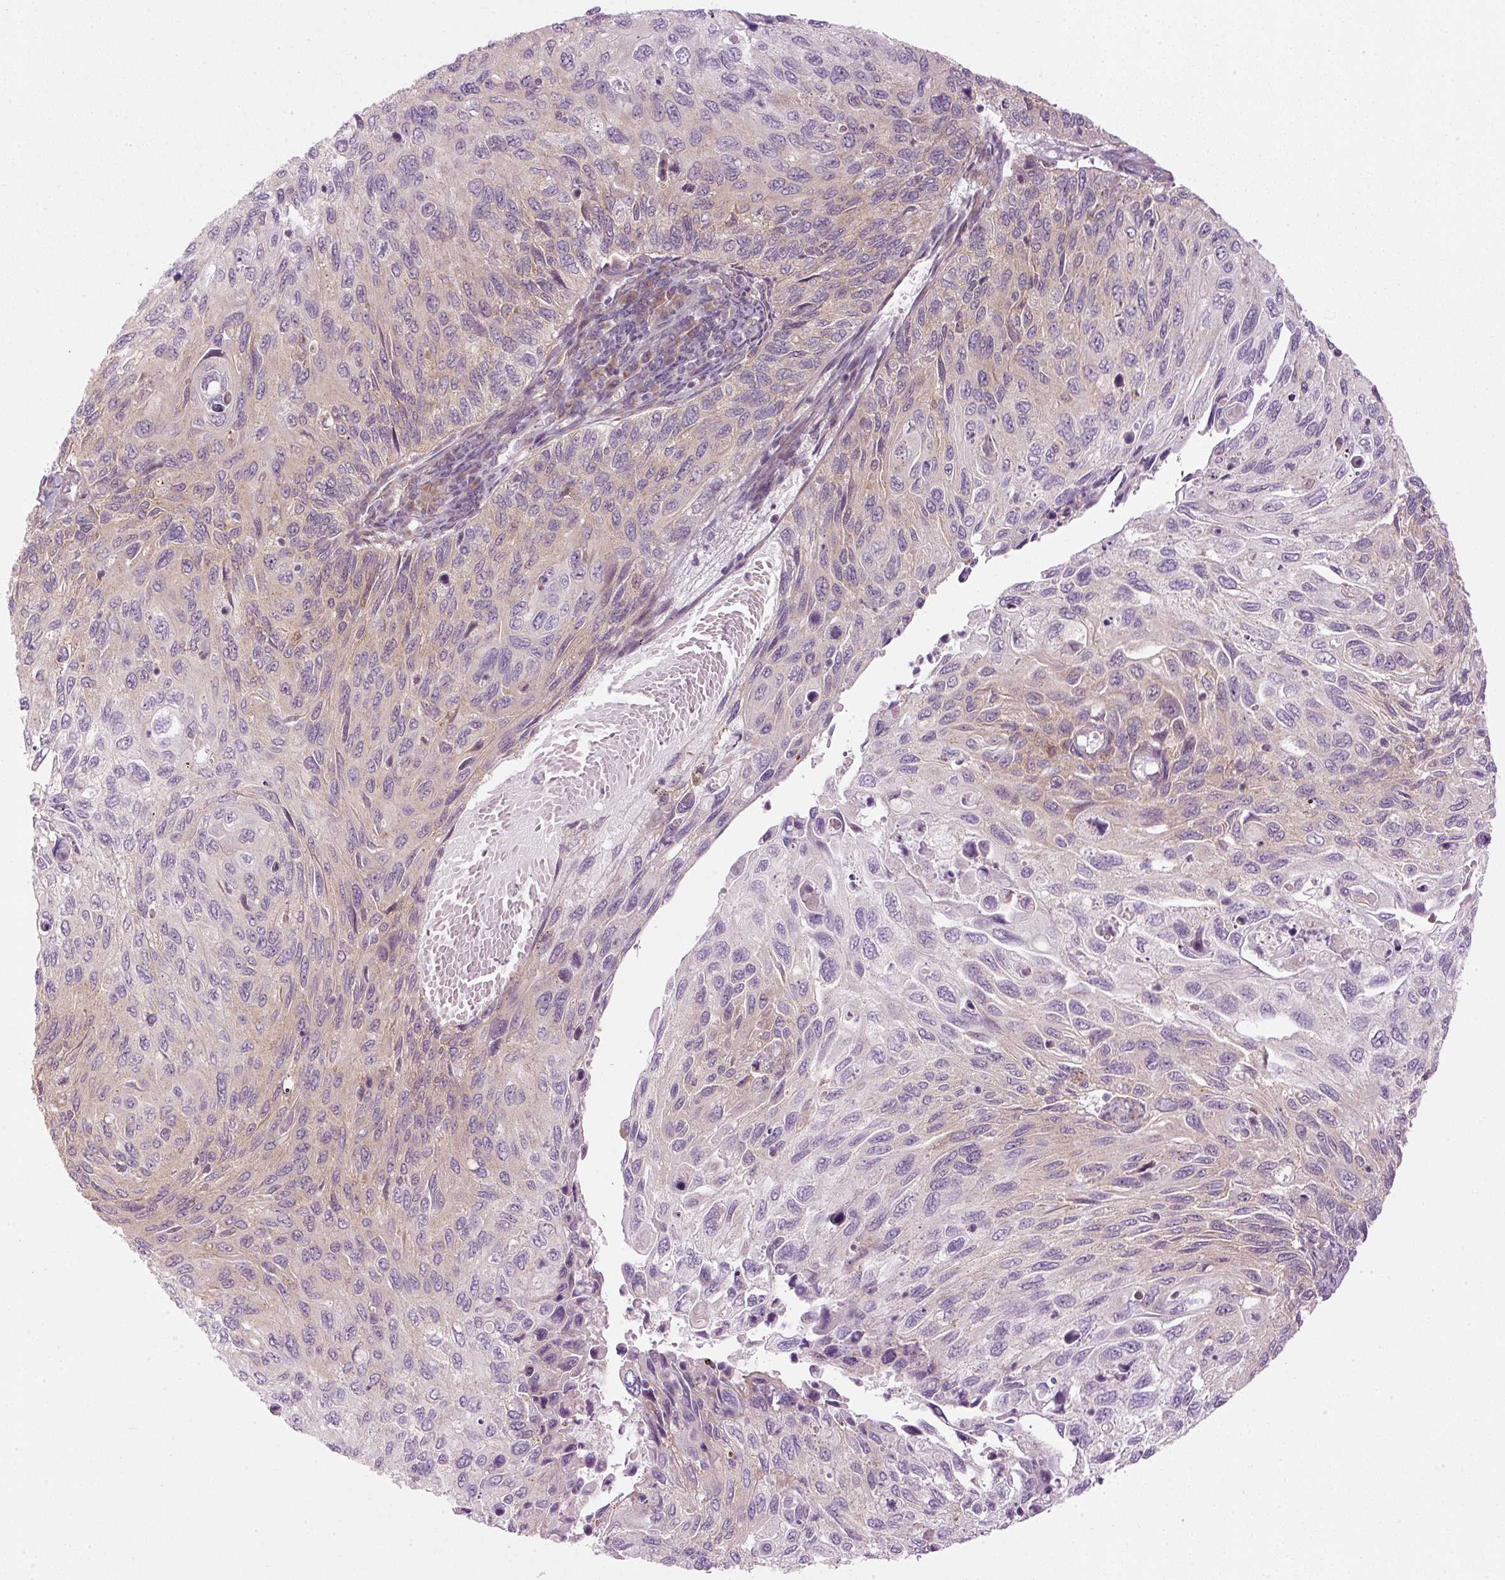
{"staining": {"intensity": "weak", "quantity": "25%-75%", "location": "cytoplasmic/membranous"}, "tissue": "cervical cancer", "cell_type": "Tumor cells", "image_type": "cancer", "snomed": [{"axis": "morphology", "description": "Squamous cell carcinoma, NOS"}, {"axis": "topography", "description": "Cervix"}], "caption": "Tumor cells exhibit weak cytoplasmic/membranous staining in approximately 25%-75% of cells in cervical cancer. The staining is performed using DAB brown chromogen to label protein expression. The nuclei are counter-stained blue using hematoxylin.", "gene": "MZT2B", "patient": {"sex": "female", "age": 70}}